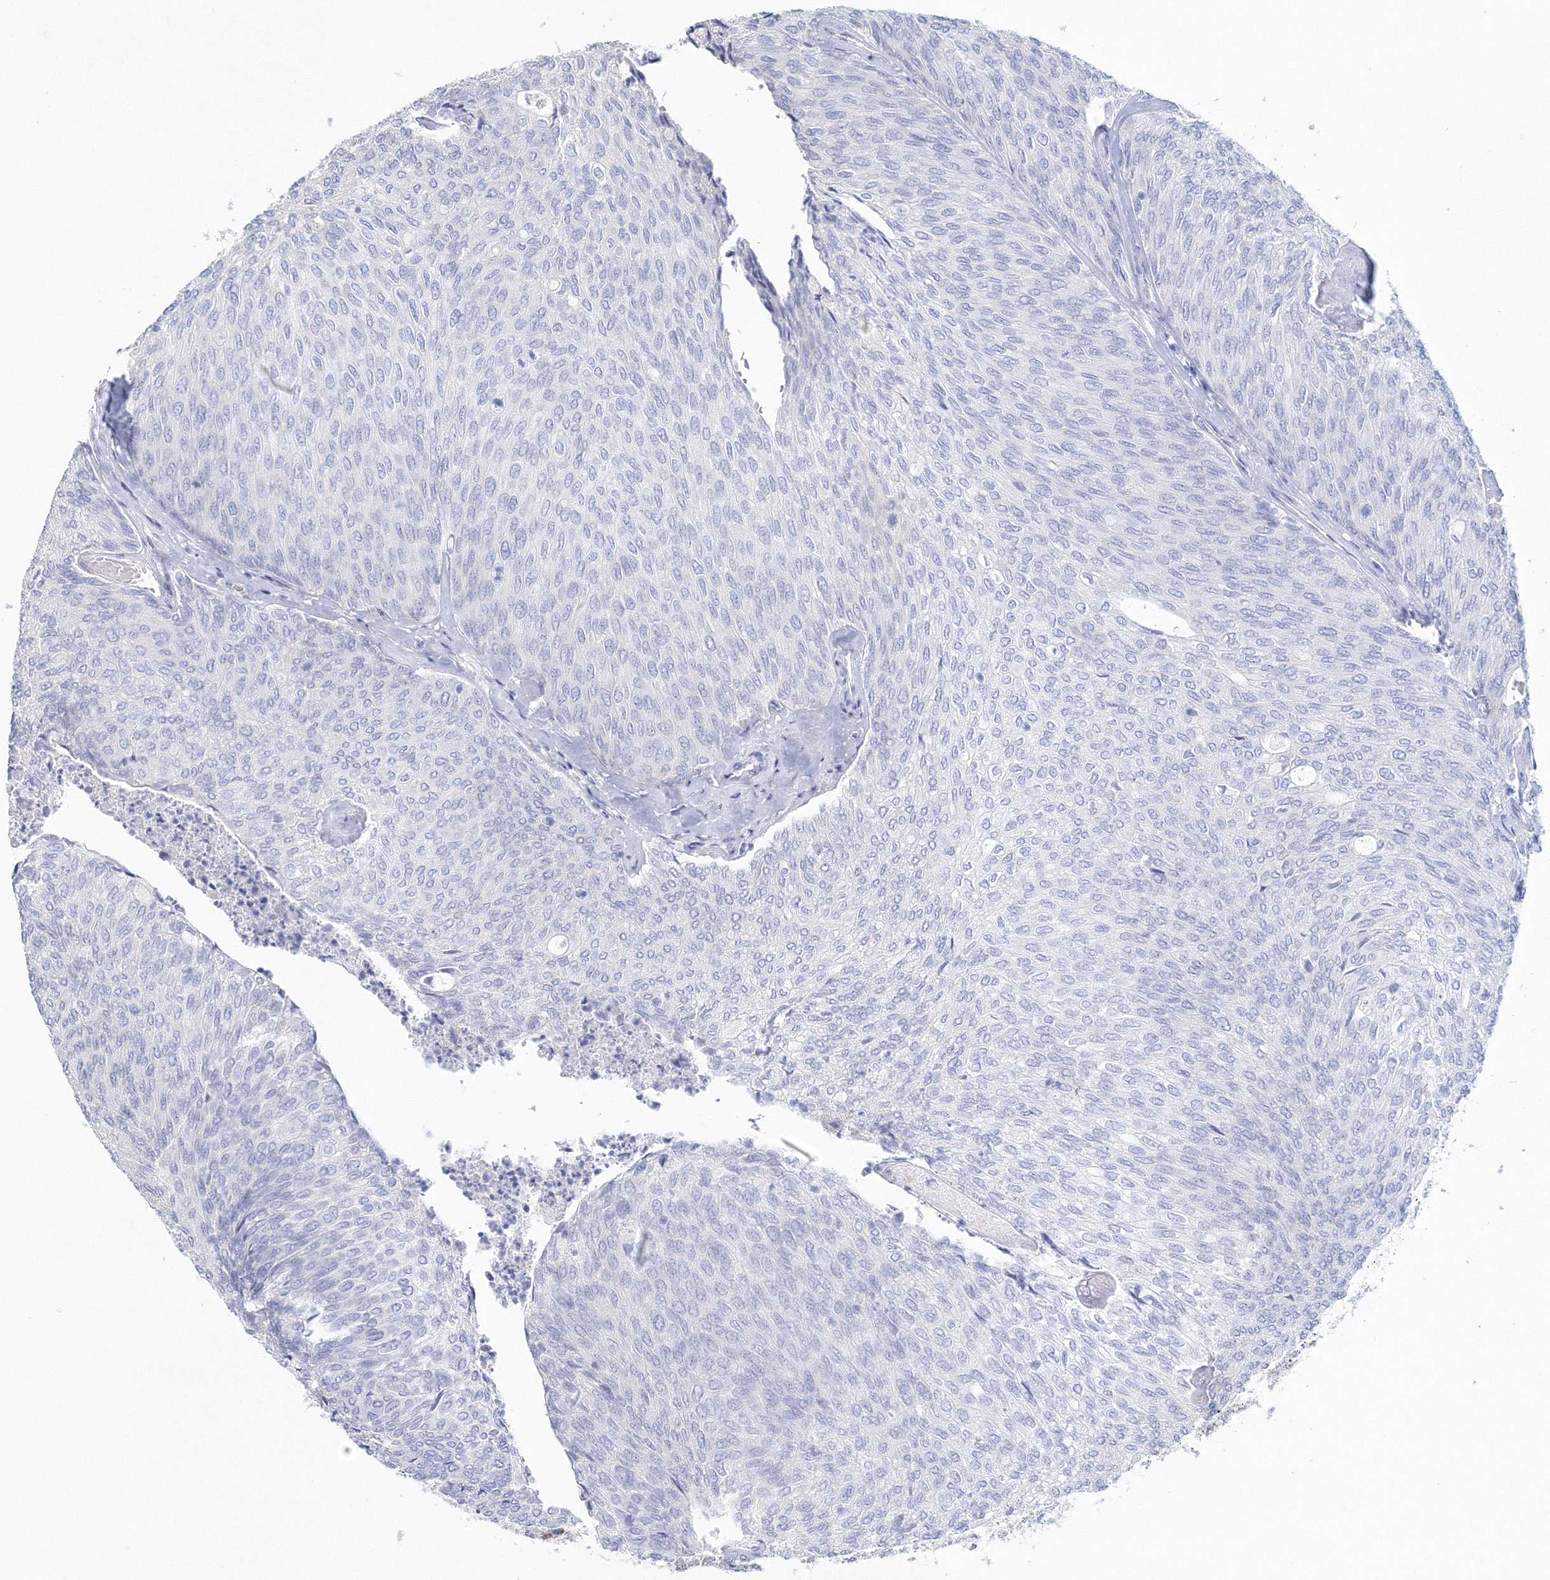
{"staining": {"intensity": "negative", "quantity": "none", "location": "none"}, "tissue": "urothelial cancer", "cell_type": "Tumor cells", "image_type": "cancer", "snomed": [{"axis": "morphology", "description": "Urothelial carcinoma, Low grade"}, {"axis": "topography", "description": "Urinary bladder"}], "caption": "Immunohistochemistry micrograph of urothelial carcinoma (low-grade) stained for a protein (brown), which reveals no positivity in tumor cells.", "gene": "VSIG1", "patient": {"sex": "female", "age": 79}}